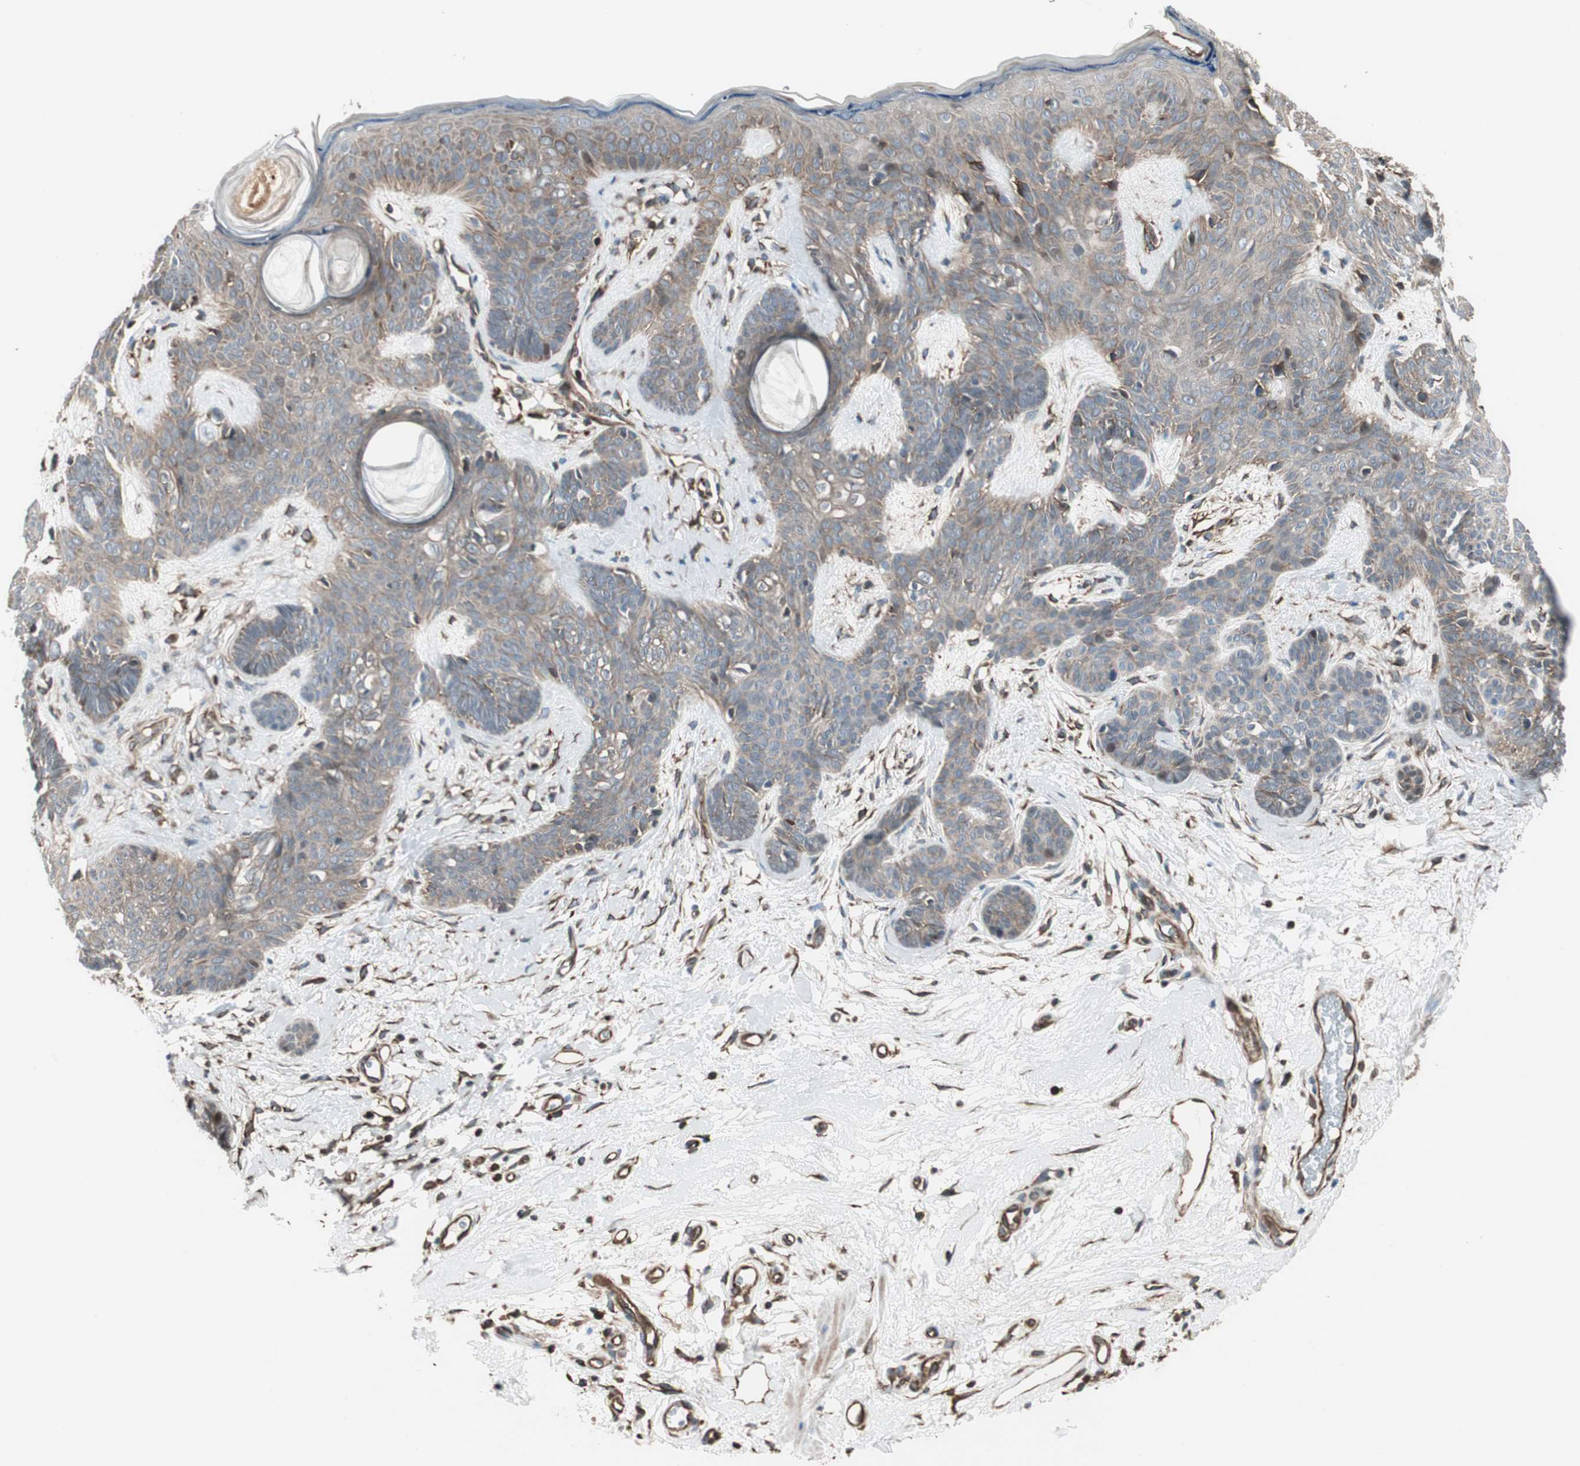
{"staining": {"intensity": "weak", "quantity": ">75%", "location": "cytoplasmic/membranous"}, "tissue": "skin cancer", "cell_type": "Tumor cells", "image_type": "cancer", "snomed": [{"axis": "morphology", "description": "Developmental malformation"}, {"axis": "morphology", "description": "Basal cell carcinoma"}, {"axis": "topography", "description": "Skin"}], "caption": "Human basal cell carcinoma (skin) stained with a brown dye displays weak cytoplasmic/membranous positive staining in approximately >75% of tumor cells.", "gene": "MAD2L2", "patient": {"sex": "female", "age": 62}}